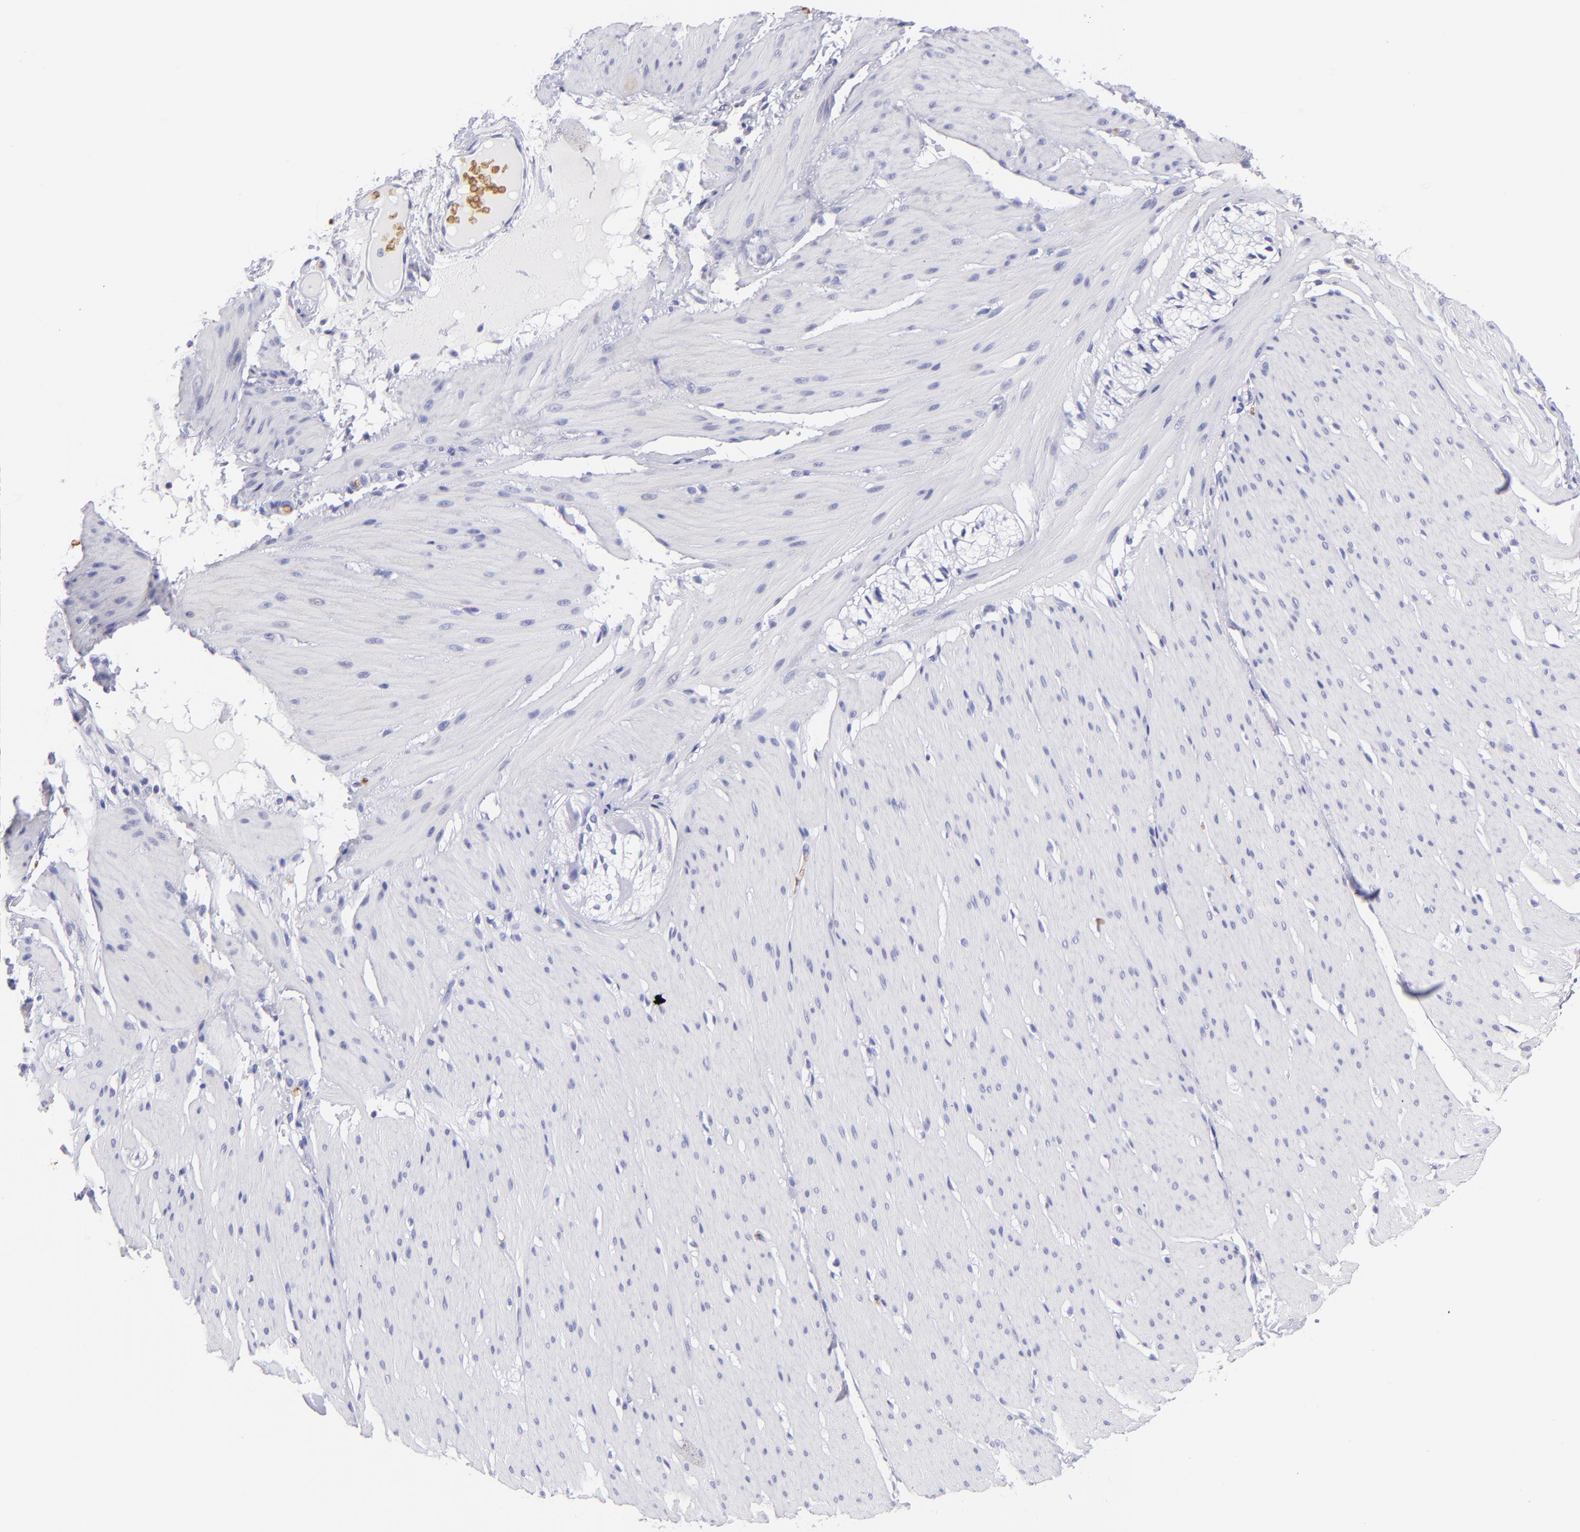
{"staining": {"intensity": "negative", "quantity": "none", "location": "none"}, "tissue": "smooth muscle", "cell_type": "Smooth muscle cells", "image_type": "normal", "snomed": [{"axis": "morphology", "description": "Normal tissue, NOS"}, {"axis": "topography", "description": "Smooth muscle"}, {"axis": "topography", "description": "Colon"}], "caption": "Smooth muscle cells show no significant protein positivity in benign smooth muscle. The staining was performed using DAB to visualize the protein expression in brown, while the nuclei were stained in blue with hematoxylin (Magnification: 20x).", "gene": "GYPA", "patient": {"sex": "male", "age": 67}}